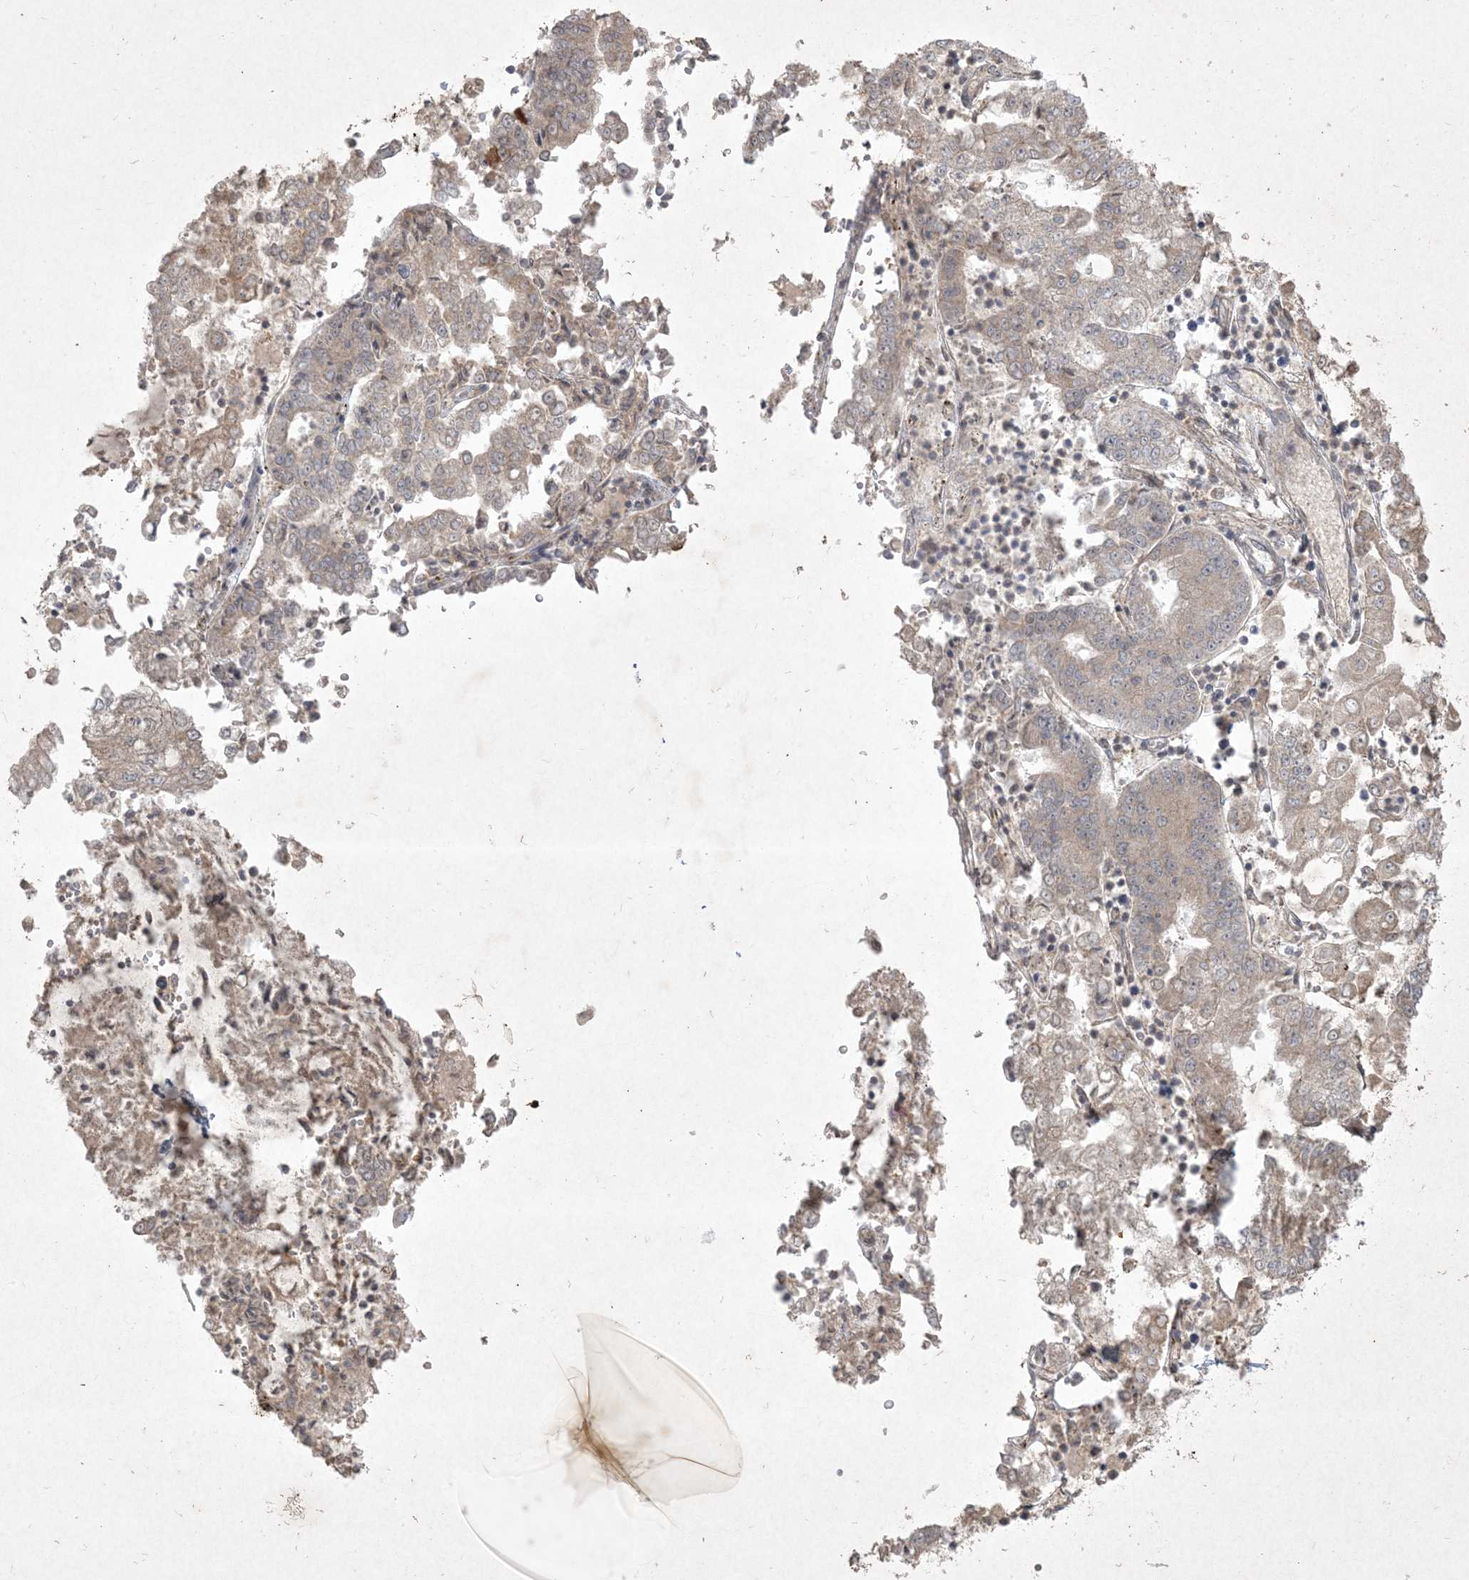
{"staining": {"intensity": "weak", "quantity": "25%-75%", "location": "cytoplasmic/membranous"}, "tissue": "stomach cancer", "cell_type": "Tumor cells", "image_type": "cancer", "snomed": [{"axis": "morphology", "description": "Adenocarcinoma, NOS"}, {"axis": "topography", "description": "Stomach"}], "caption": "Tumor cells exhibit low levels of weak cytoplasmic/membranous positivity in about 25%-75% of cells in human stomach adenocarcinoma.", "gene": "NRBP2", "patient": {"sex": "male", "age": 76}}